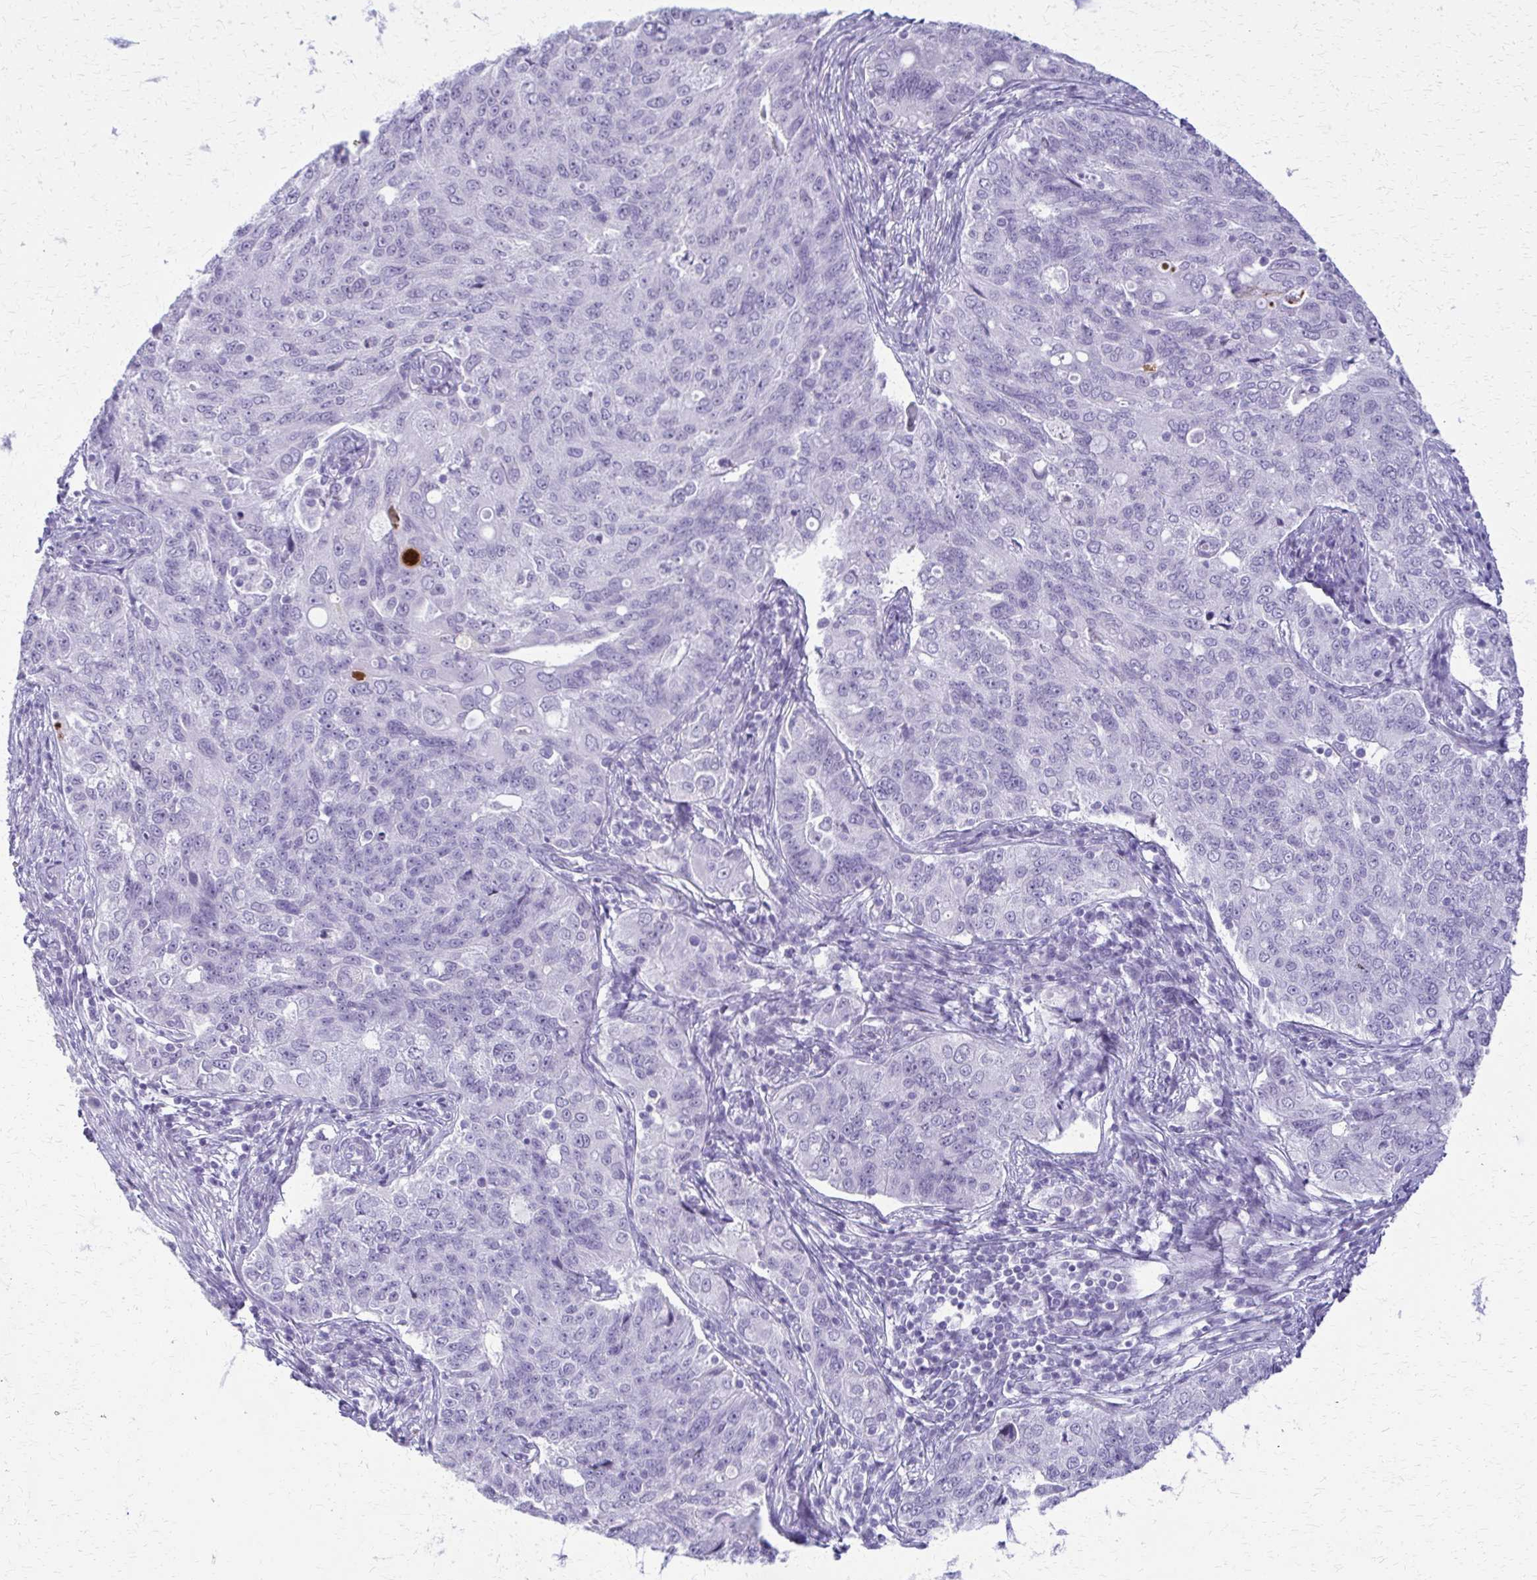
{"staining": {"intensity": "negative", "quantity": "none", "location": "none"}, "tissue": "endometrial cancer", "cell_type": "Tumor cells", "image_type": "cancer", "snomed": [{"axis": "morphology", "description": "Adenocarcinoma, NOS"}, {"axis": "topography", "description": "Endometrium"}], "caption": "Endometrial adenocarcinoma was stained to show a protein in brown. There is no significant positivity in tumor cells.", "gene": "FAM162B", "patient": {"sex": "female", "age": 43}}